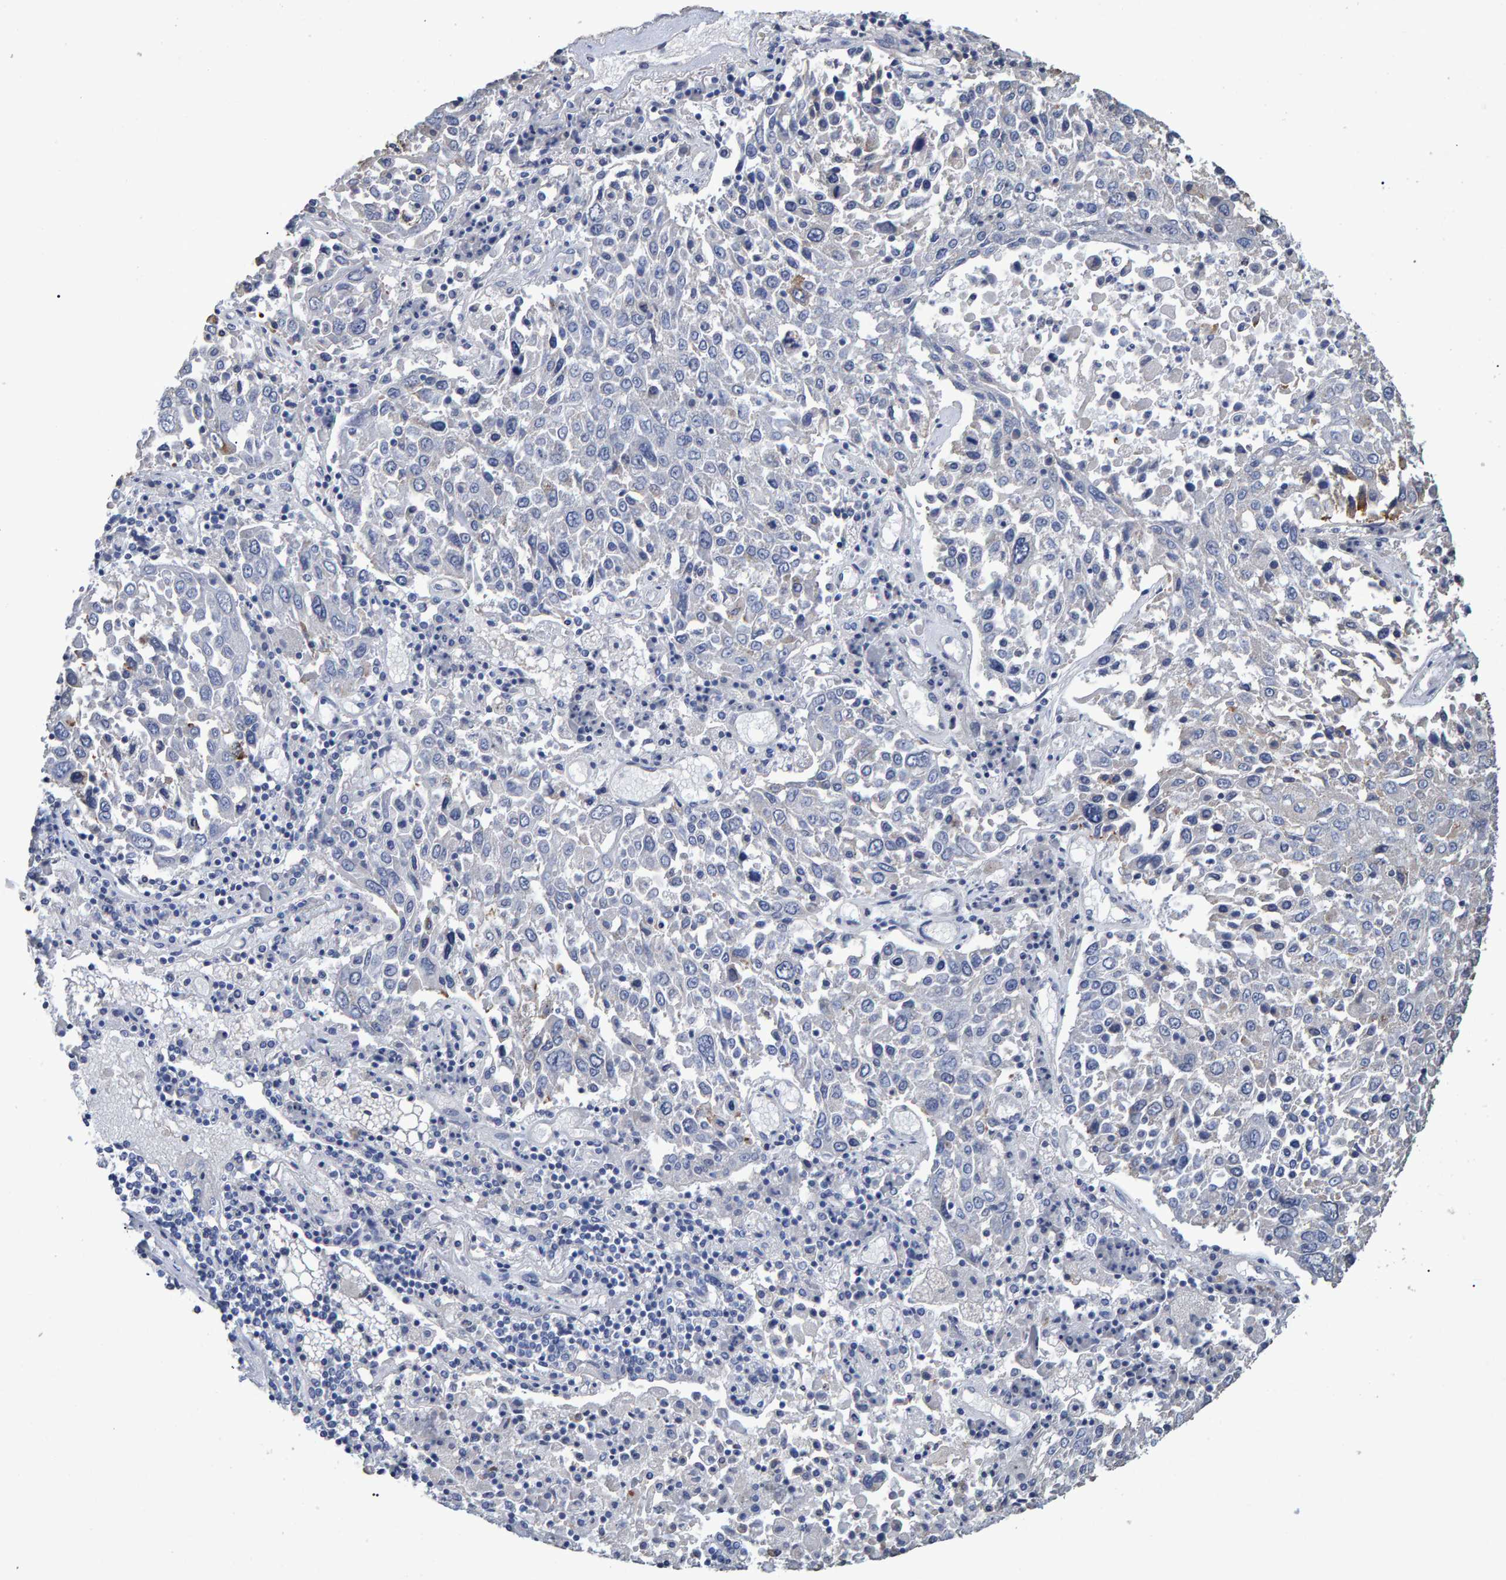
{"staining": {"intensity": "negative", "quantity": "none", "location": "none"}, "tissue": "lung cancer", "cell_type": "Tumor cells", "image_type": "cancer", "snomed": [{"axis": "morphology", "description": "Squamous cell carcinoma, NOS"}, {"axis": "topography", "description": "Lung"}], "caption": "This image is of lung cancer (squamous cell carcinoma) stained with immunohistochemistry to label a protein in brown with the nuclei are counter-stained blue. There is no expression in tumor cells.", "gene": "HEMGN", "patient": {"sex": "male", "age": 65}}